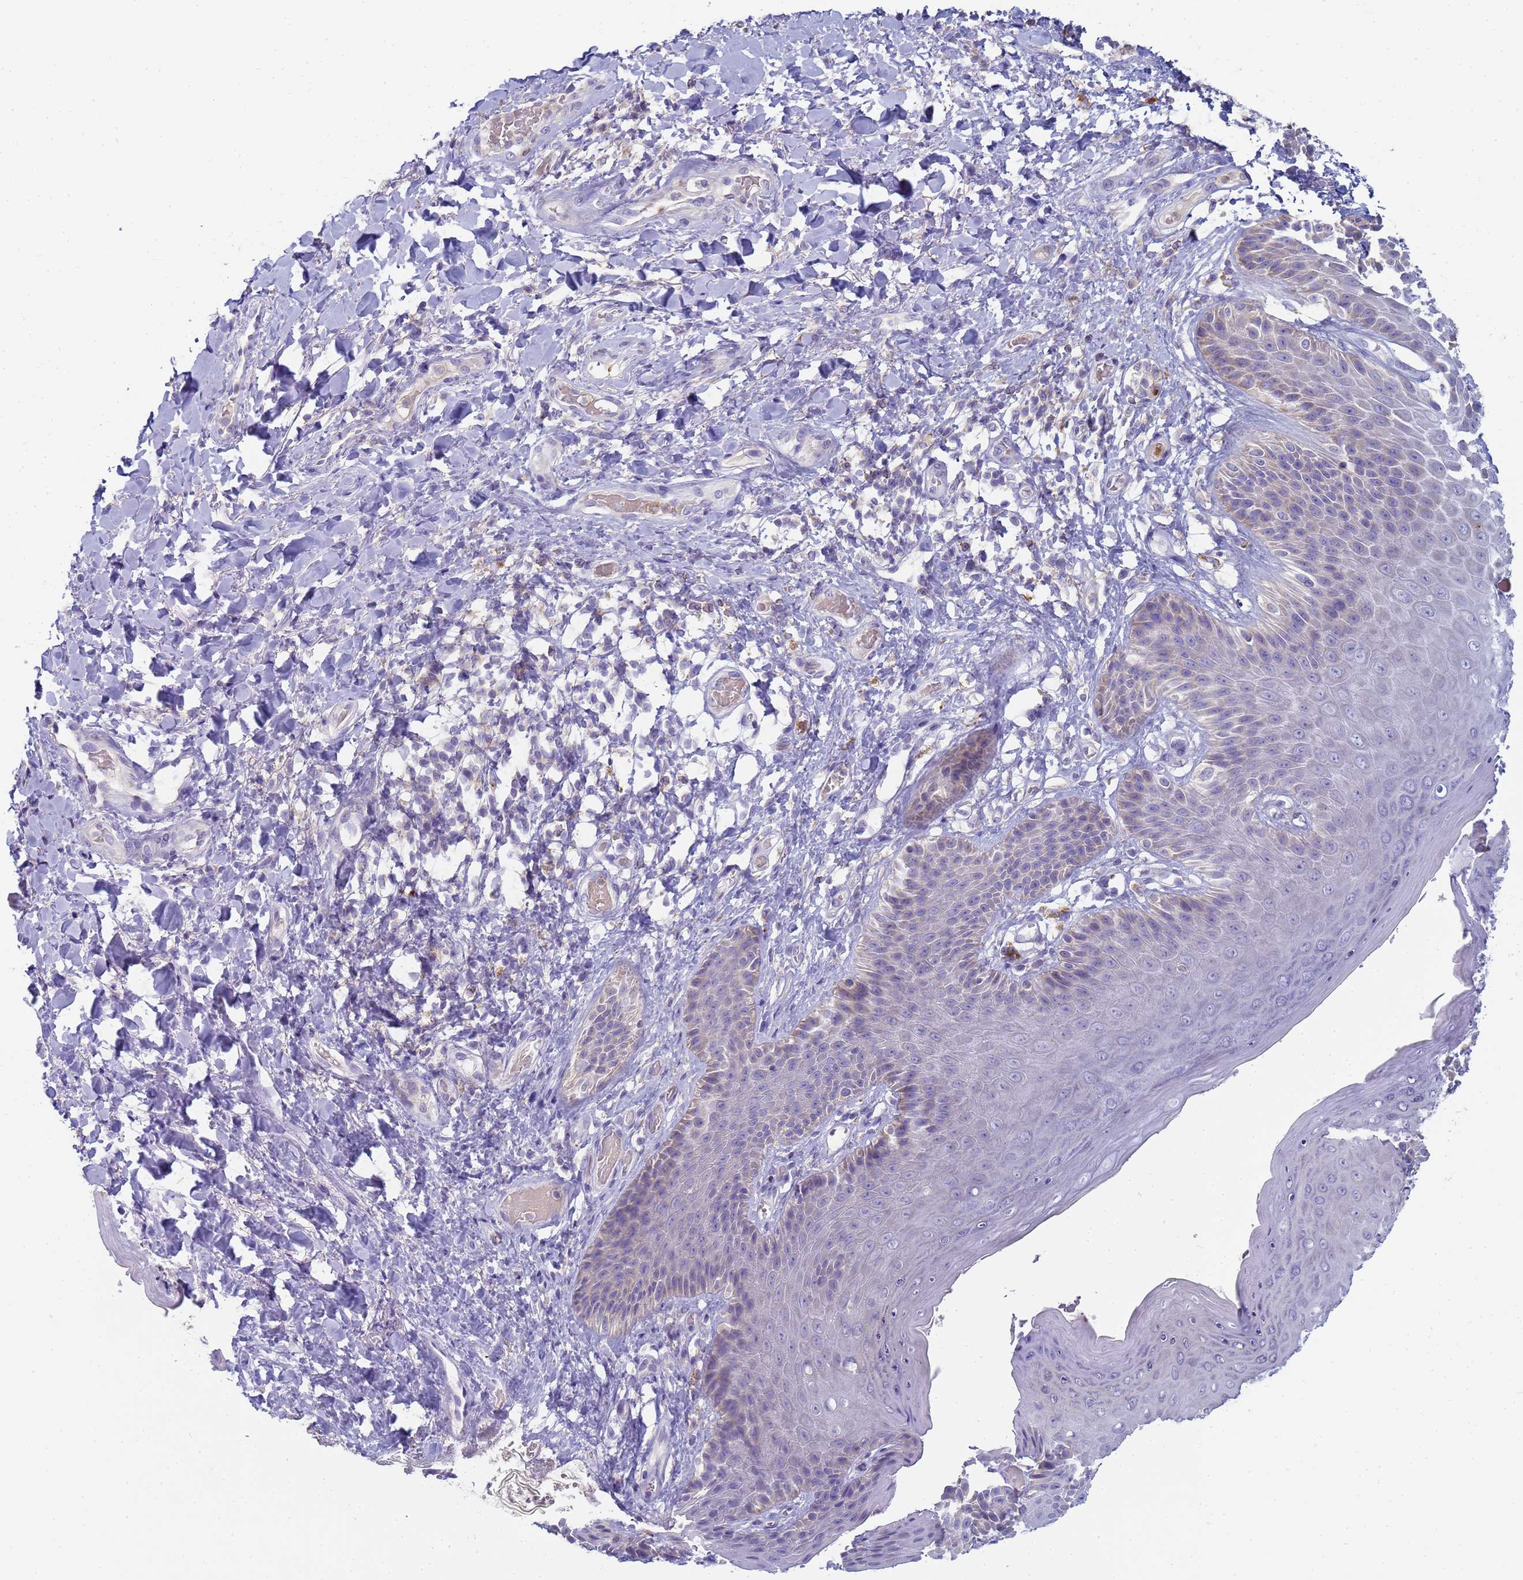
{"staining": {"intensity": "negative", "quantity": "none", "location": "none"}, "tissue": "skin", "cell_type": "Epidermal cells", "image_type": "normal", "snomed": [{"axis": "morphology", "description": "Normal tissue, NOS"}, {"axis": "topography", "description": "Anal"}], "caption": "The histopathology image exhibits no significant positivity in epidermal cells of skin.", "gene": "CR1", "patient": {"sex": "female", "age": 89}}